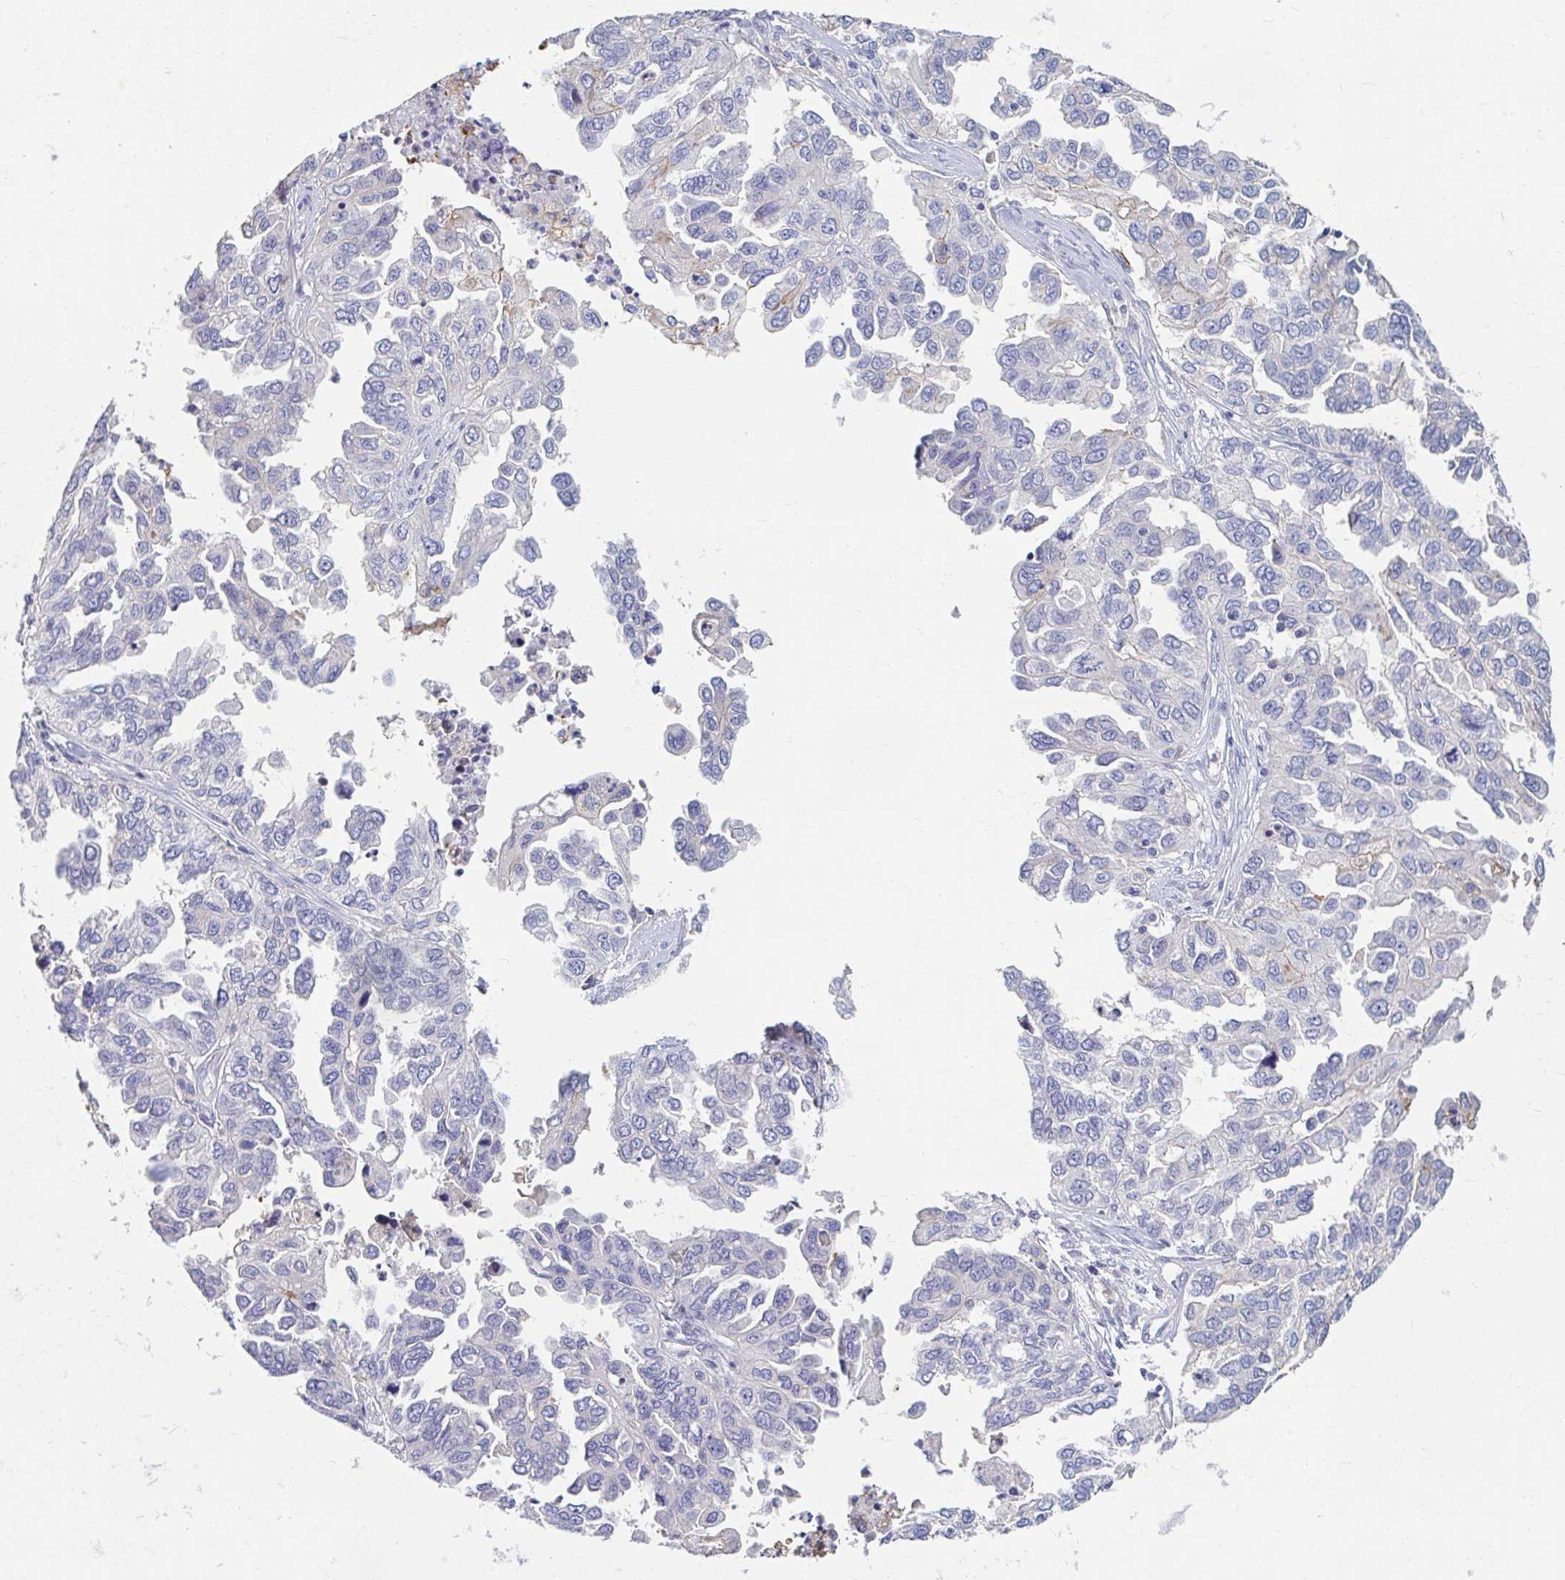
{"staining": {"intensity": "negative", "quantity": "none", "location": "none"}, "tissue": "ovarian cancer", "cell_type": "Tumor cells", "image_type": "cancer", "snomed": [{"axis": "morphology", "description": "Cystadenocarcinoma, serous, NOS"}, {"axis": "topography", "description": "Ovary"}], "caption": "Tumor cells show no significant expression in ovarian cancer (serous cystadenocarcinoma).", "gene": "MYLK2", "patient": {"sex": "female", "age": 53}}